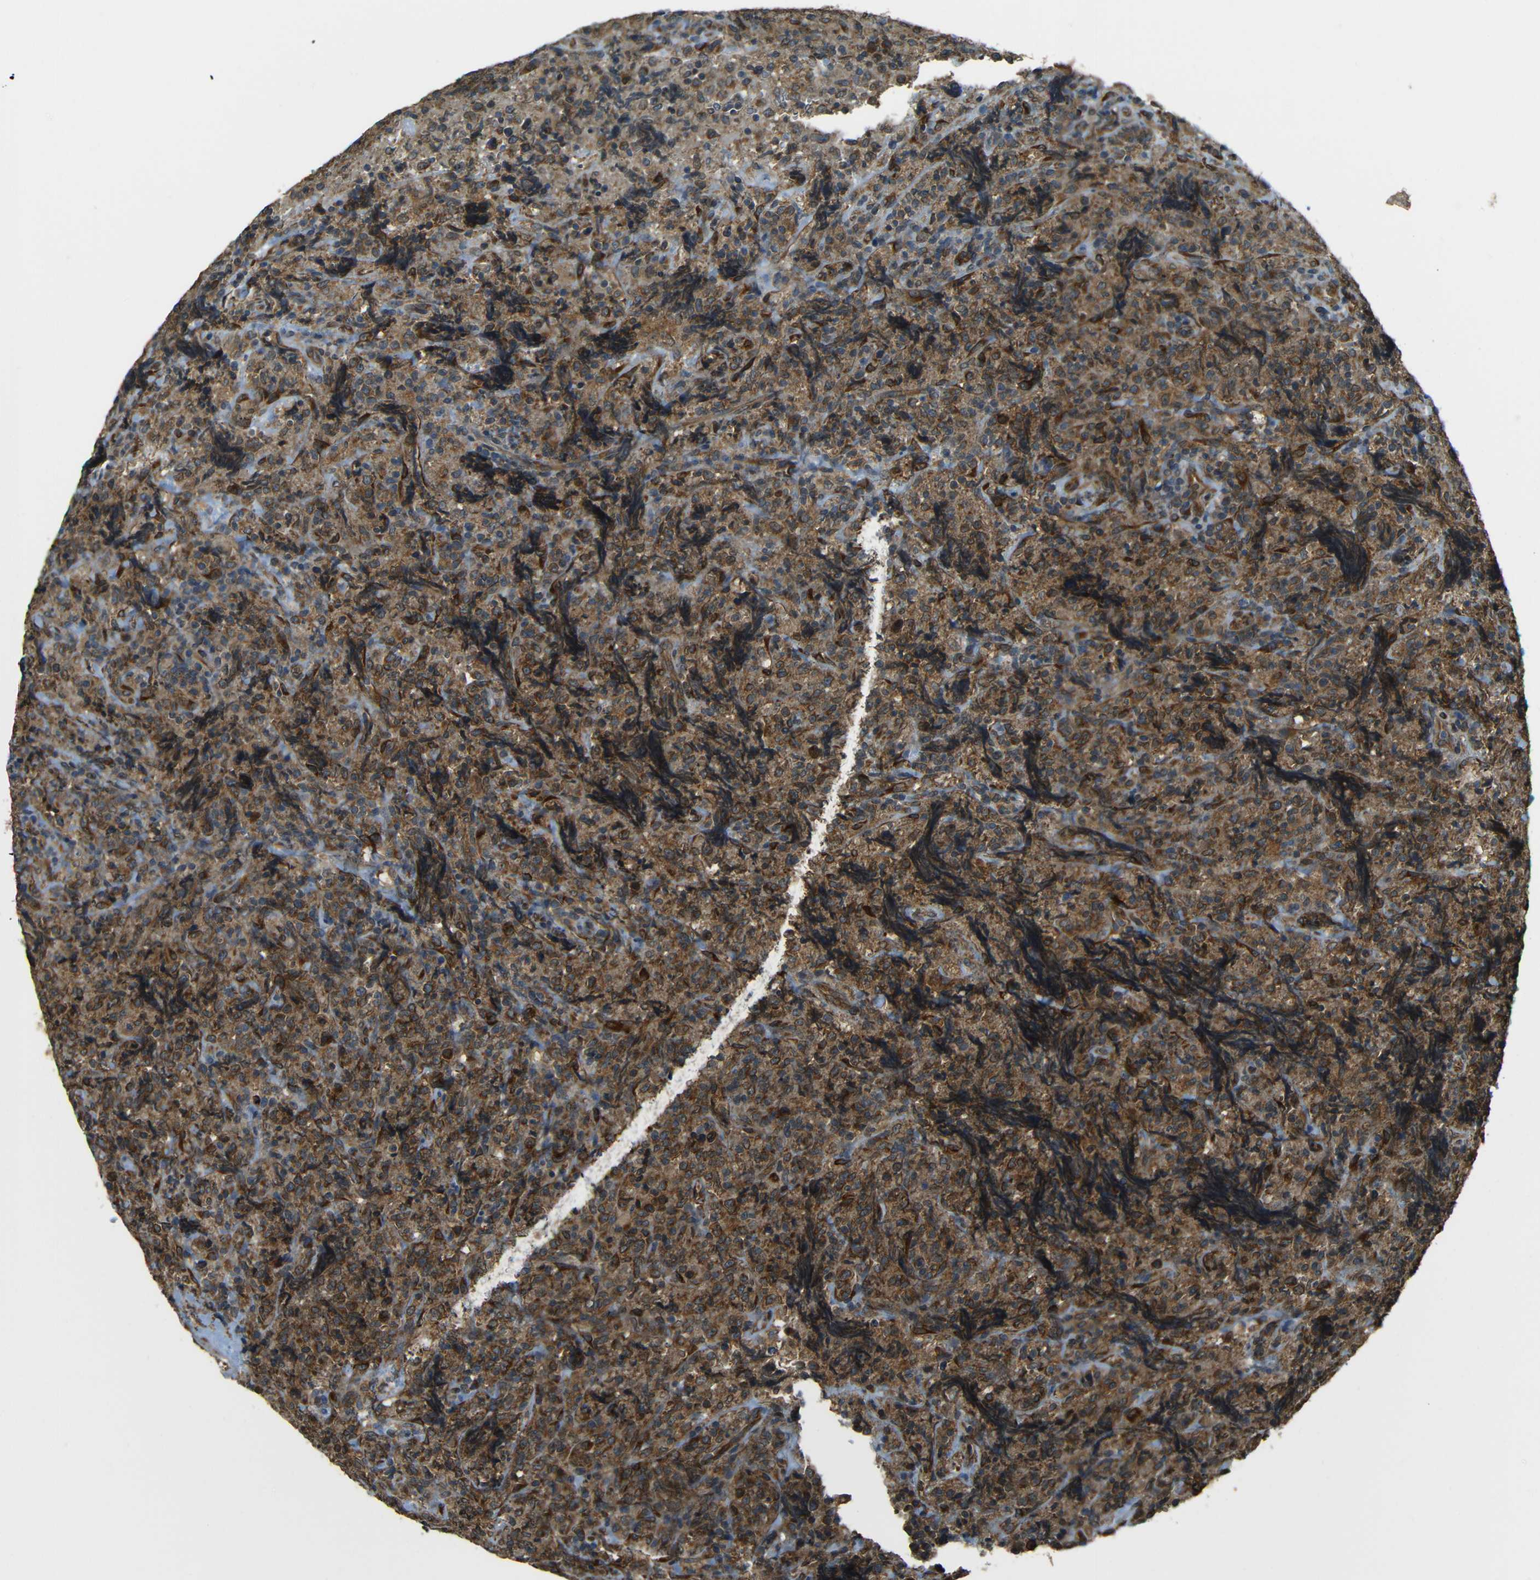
{"staining": {"intensity": "strong", "quantity": "25%-75%", "location": "cytoplasmic/membranous"}, "tissue": "lymphoma", "cell_type": "Tumor cells", "image_type": "cancer", "snomed": [{"axis": "morphology", "description": "Malignant lymphoma, non-Hodgkin's type, High grade"}, {"axis": "topography", "description": "Tonsil"}], "caption": "IHC (DAB (3,3'-diaminobenzidine)) staining of human malignant lymphoma, non-Hodgkin's type (high-grade) shows strong cytoplasmic/membranous protein expression in about 25%-75% of tumor cells.", "gene": "VAPB", "patient": {"sex": "female", "age": 36}}